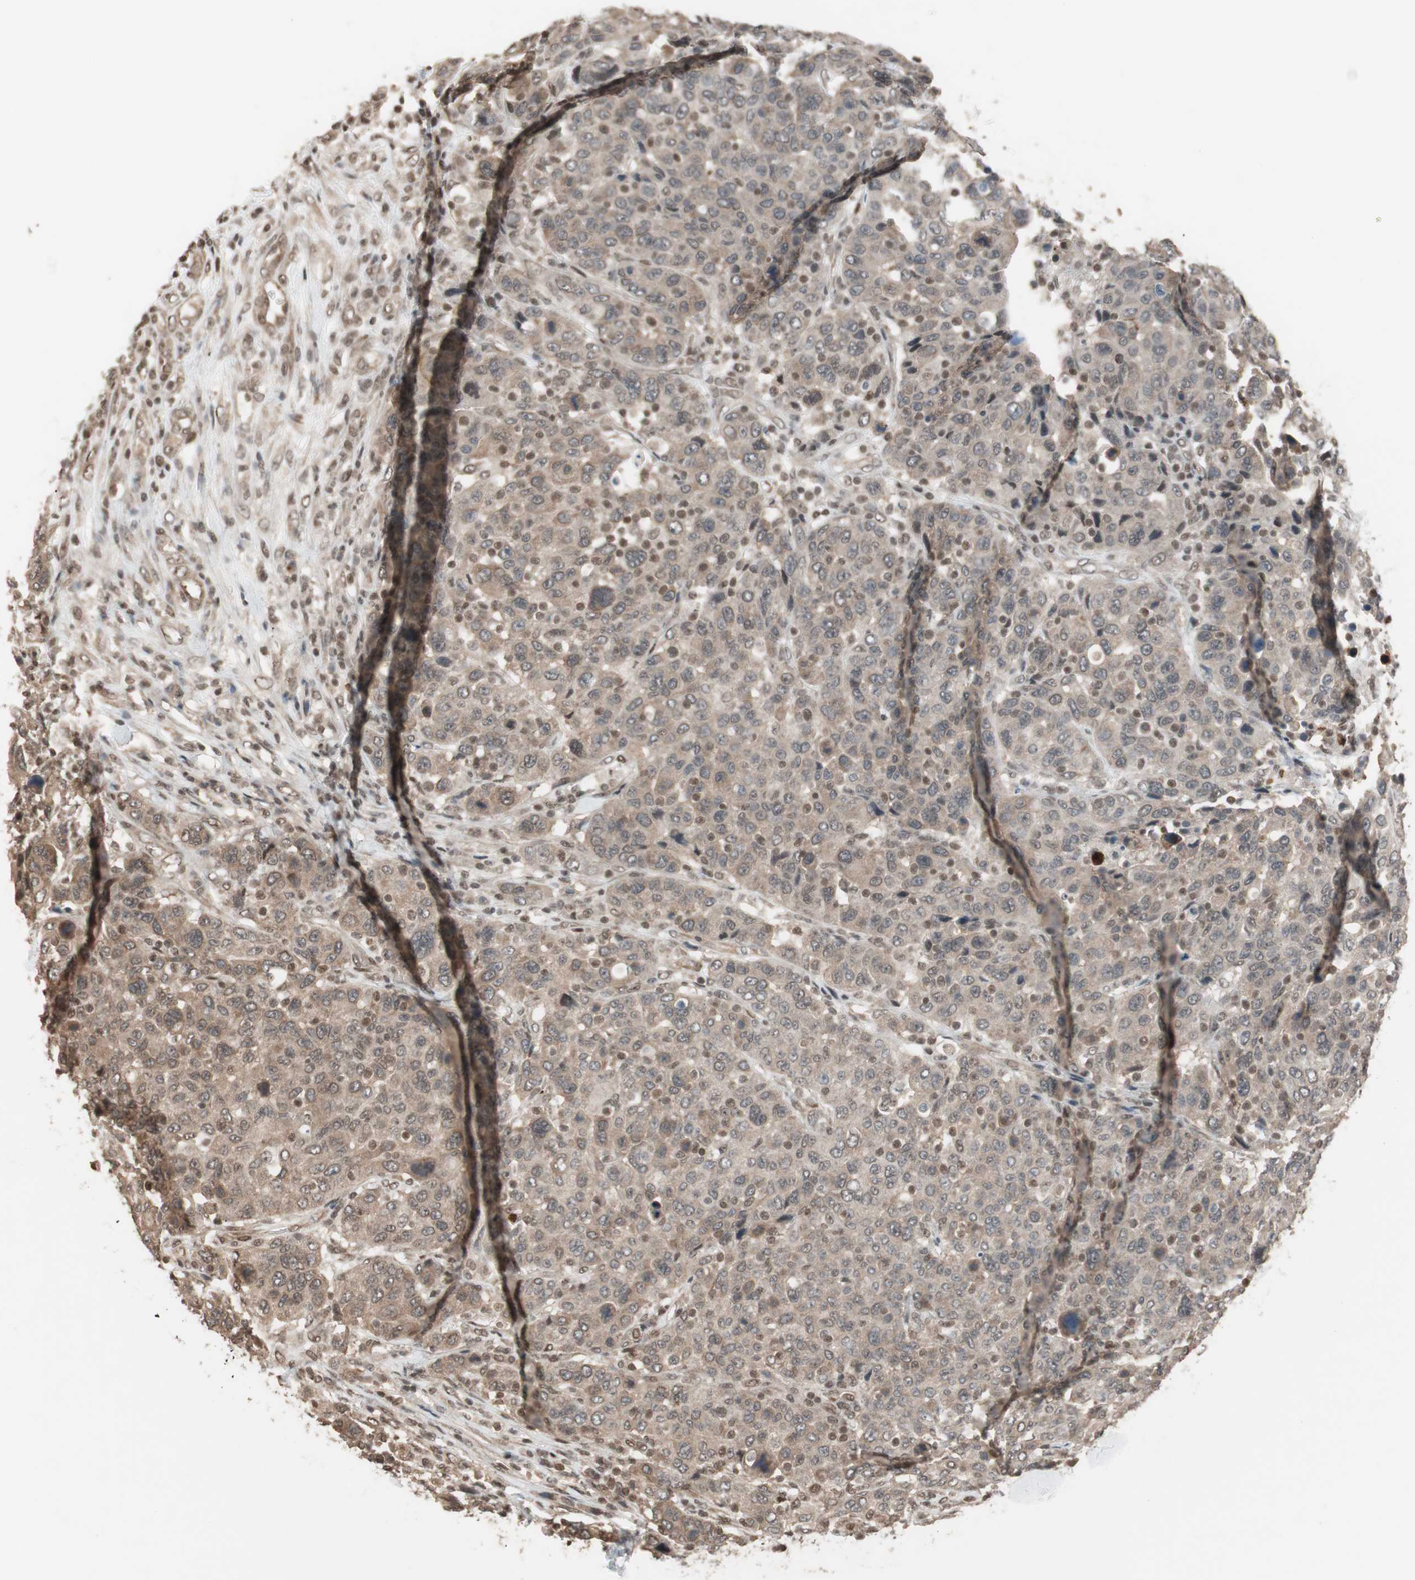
{"staining": {"intensity": "moderate", "quantity": ">75%", "location": "cytoplasmic/membranous"}, "tissue": "breast cancer", "cell_type": "Tumor cells", "image_type": "cancer", "snomed": [{"axis": "morphology", "description": "Duct carcinoma"}, {"axis": "topography", "description": "Breast"}], "caption": "Protein positivity by immunohistochemistry displays moderate cytoplasmic/membranous positivity in about >75% of tumor cells in breast invasive ductal carcinoma. Nuclei are stained in blue.", "gene": "DRAP1", "patient": {"sex": "female", "age": 37}}